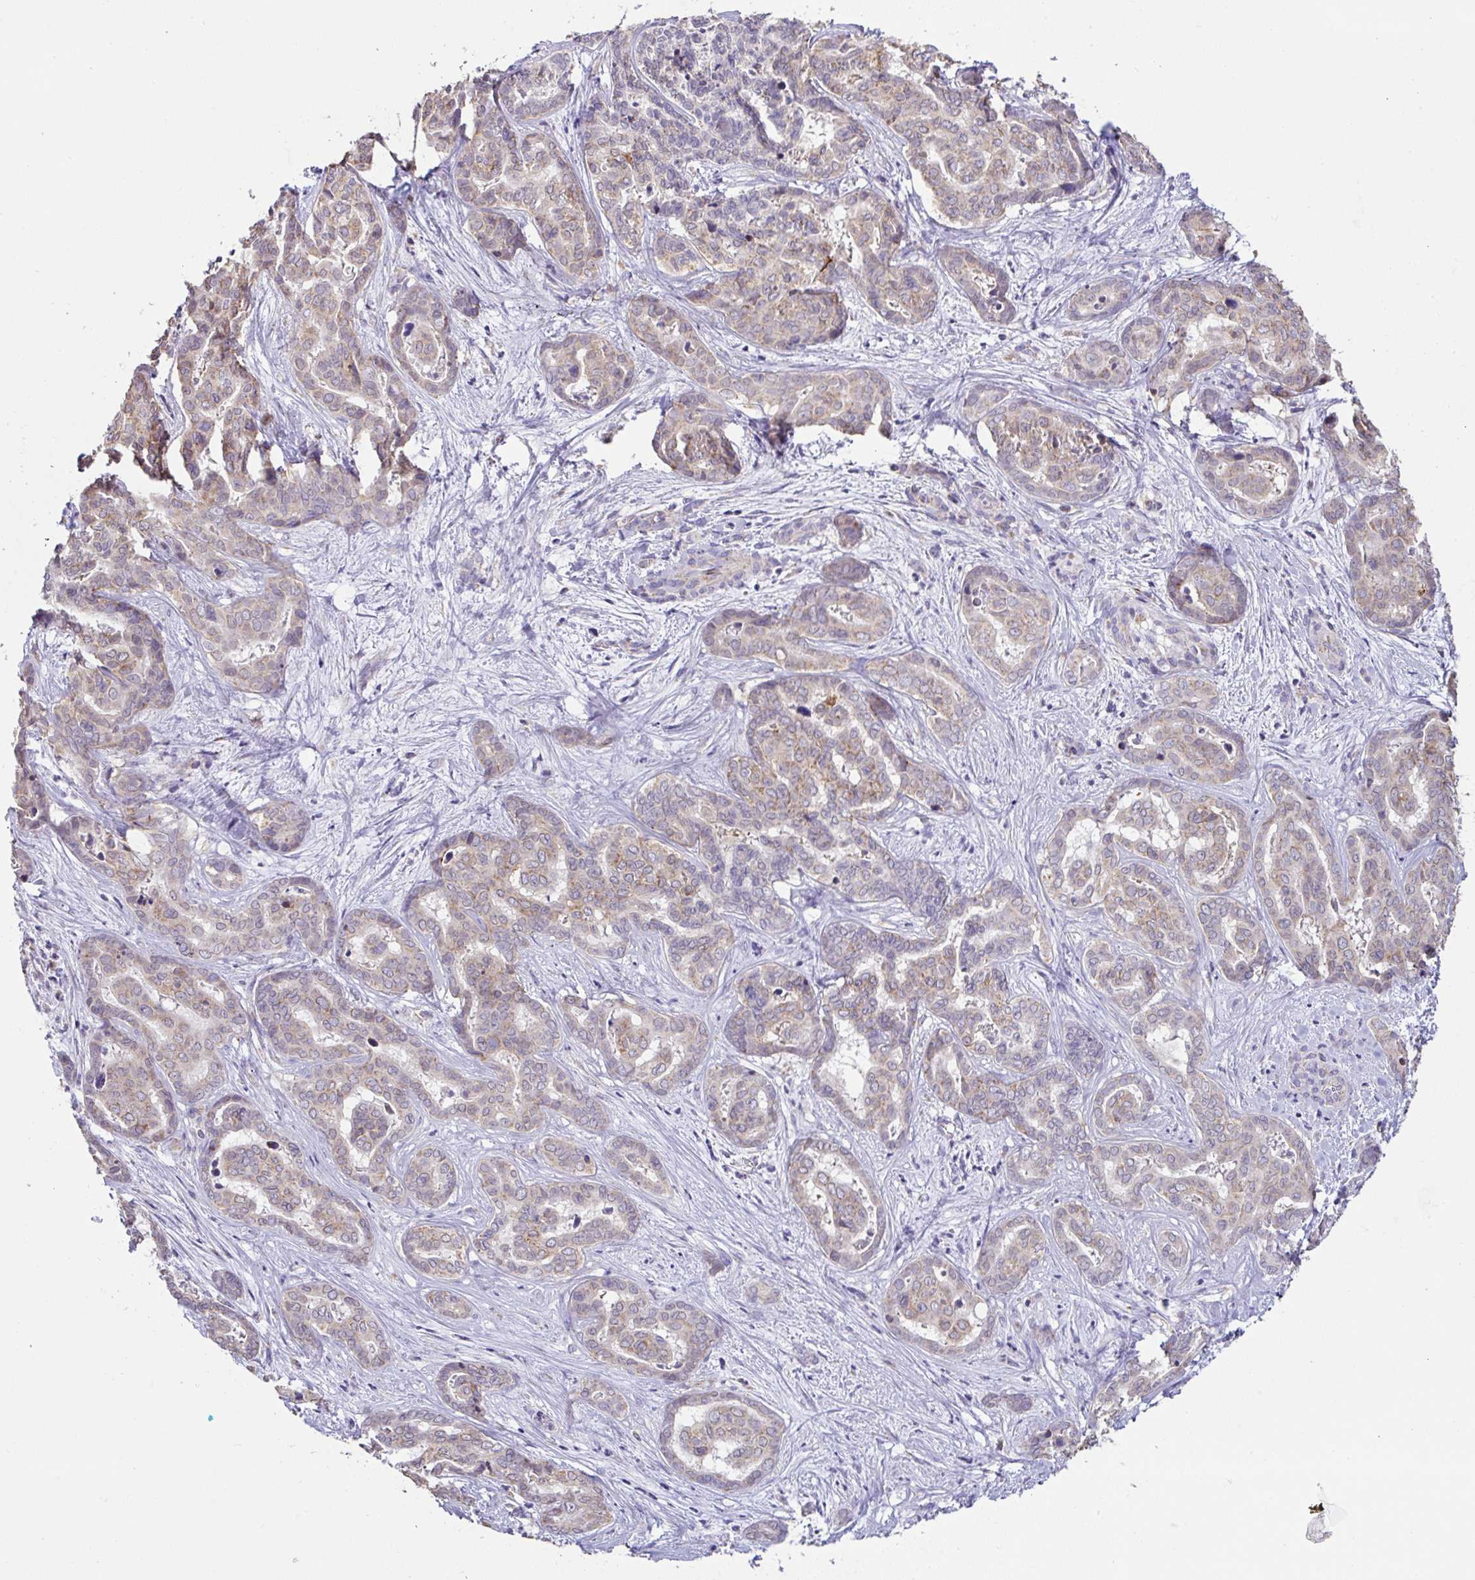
{"staining": {"intensity": "weak", "quantity": ">75%", "location": "cytoplasmic/membranous"}, "tissue": "liver cancer", "cell_type": "Tumor cells", "image_type": "cancer", "snomed": [{"axis": "morphology", "description": "Cholangiocarcinoma"}, {"axis": "topography", "description": "Liver"}], "caption": "The photomicrograph reveals staining of liver cancer (cholangiocarcinoma), revealing weak cytoplasmic/membranous protein expression (brown color) within tumor cells. (Stains: DAB in brown, nuclei in blue, Microscopy: brightfield microscopy at high magnification).", "gene": "DOK7", "patient": {"sex": "female", "age": 64}}